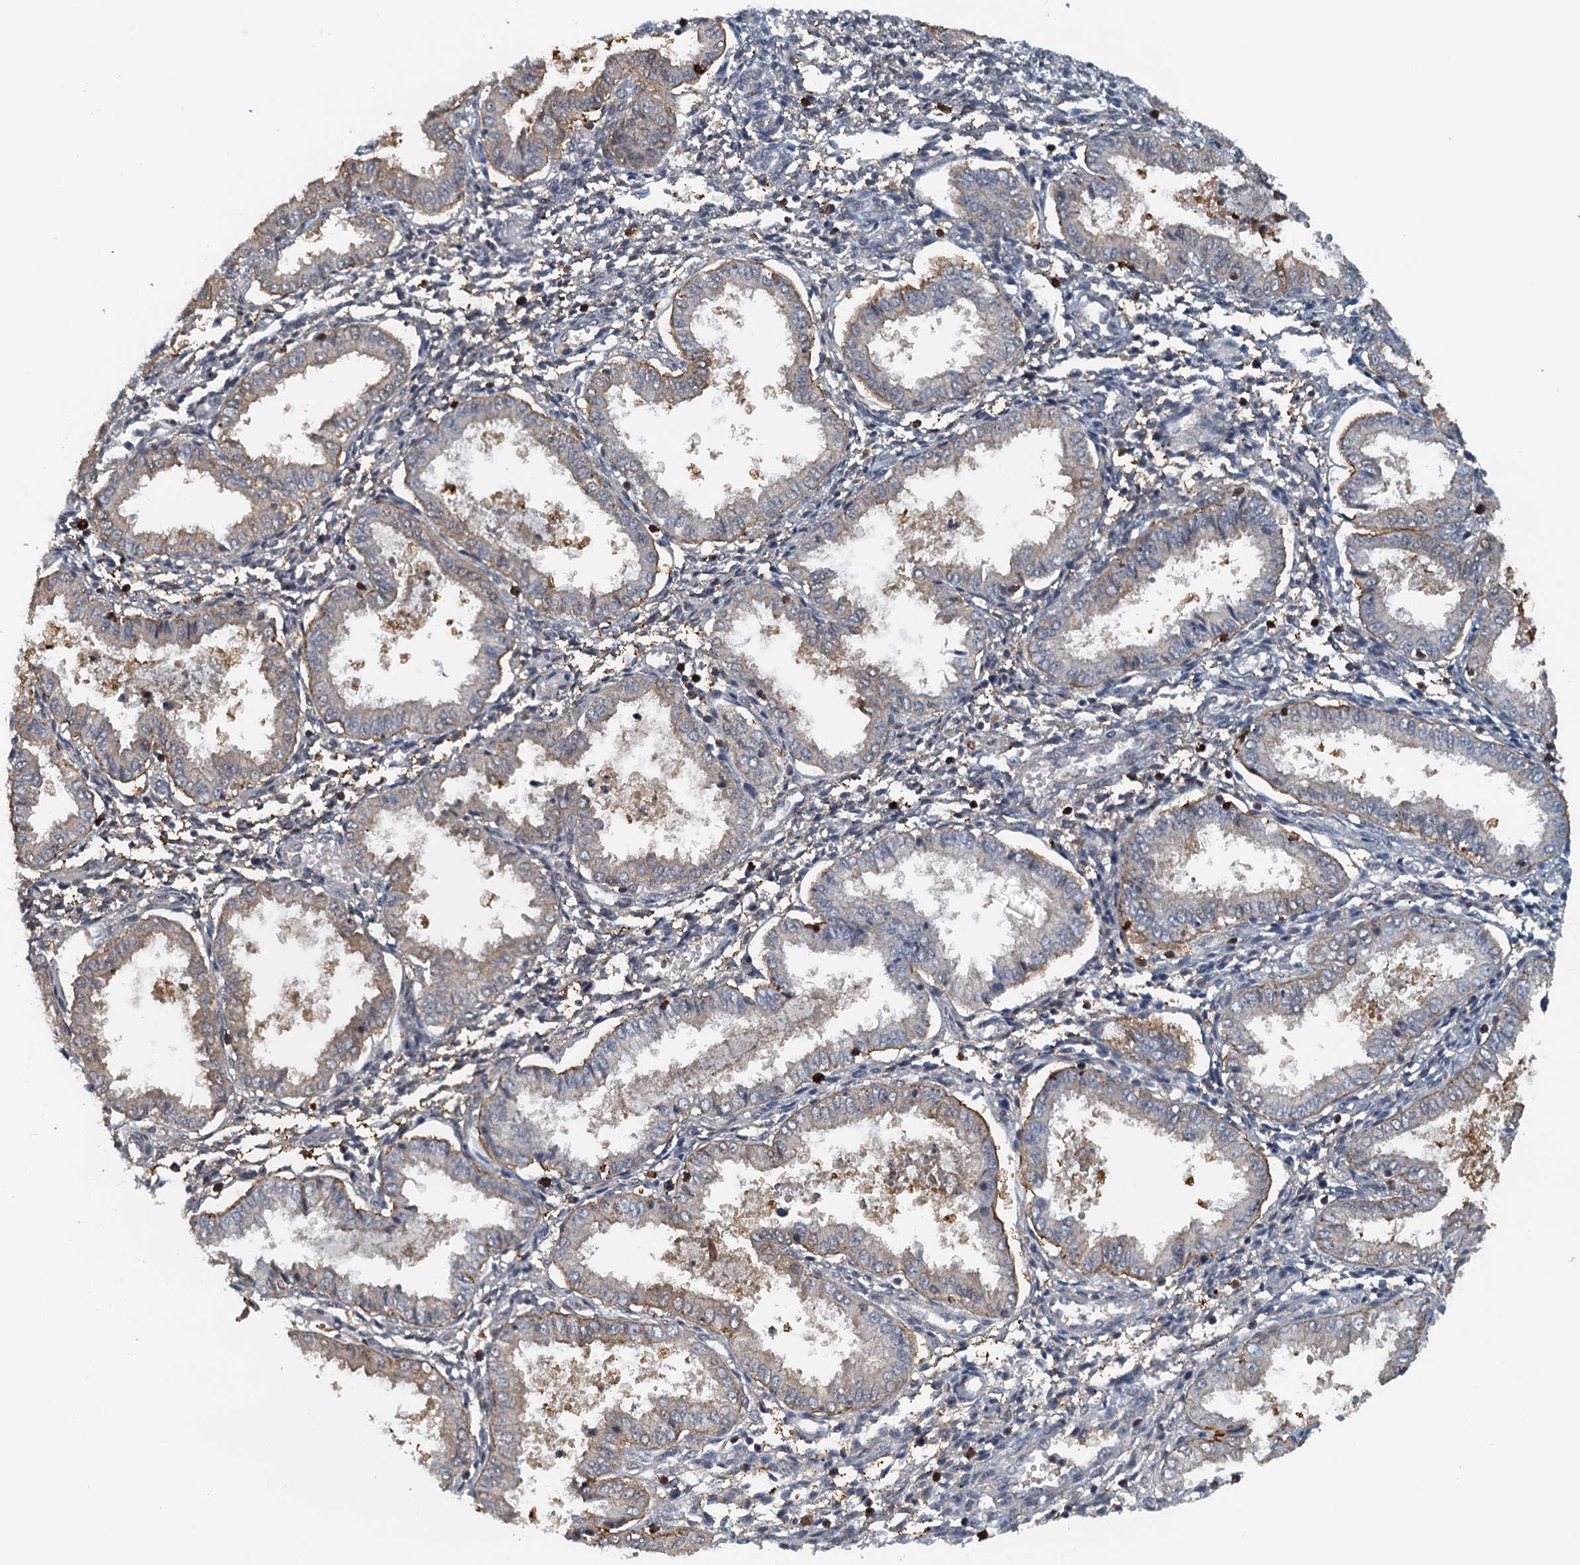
{"staining": {"intensity": "moderate", "quantity": "<25%", "location": "nuclear"}, "tissue": "endometrium", "cell_type": "Cells in endometrial stroma", "image_type": "normal", "snomed": [{"axis": "morphology", "description": "Normal tissue, NOS"}, {"axis": "topography", "description": "Endometrium"}], "caption": "This micrograph demonstrates unremarkable endometrium stained with immunohistochemistry to label a protein in brown. The nuclear of cells in endometrial stroma show moderate positivity for the protein. Nuclei are counter-stained blue.", "gene": "SPINDOC", "patient": {"sex": "female", "age": 33}}